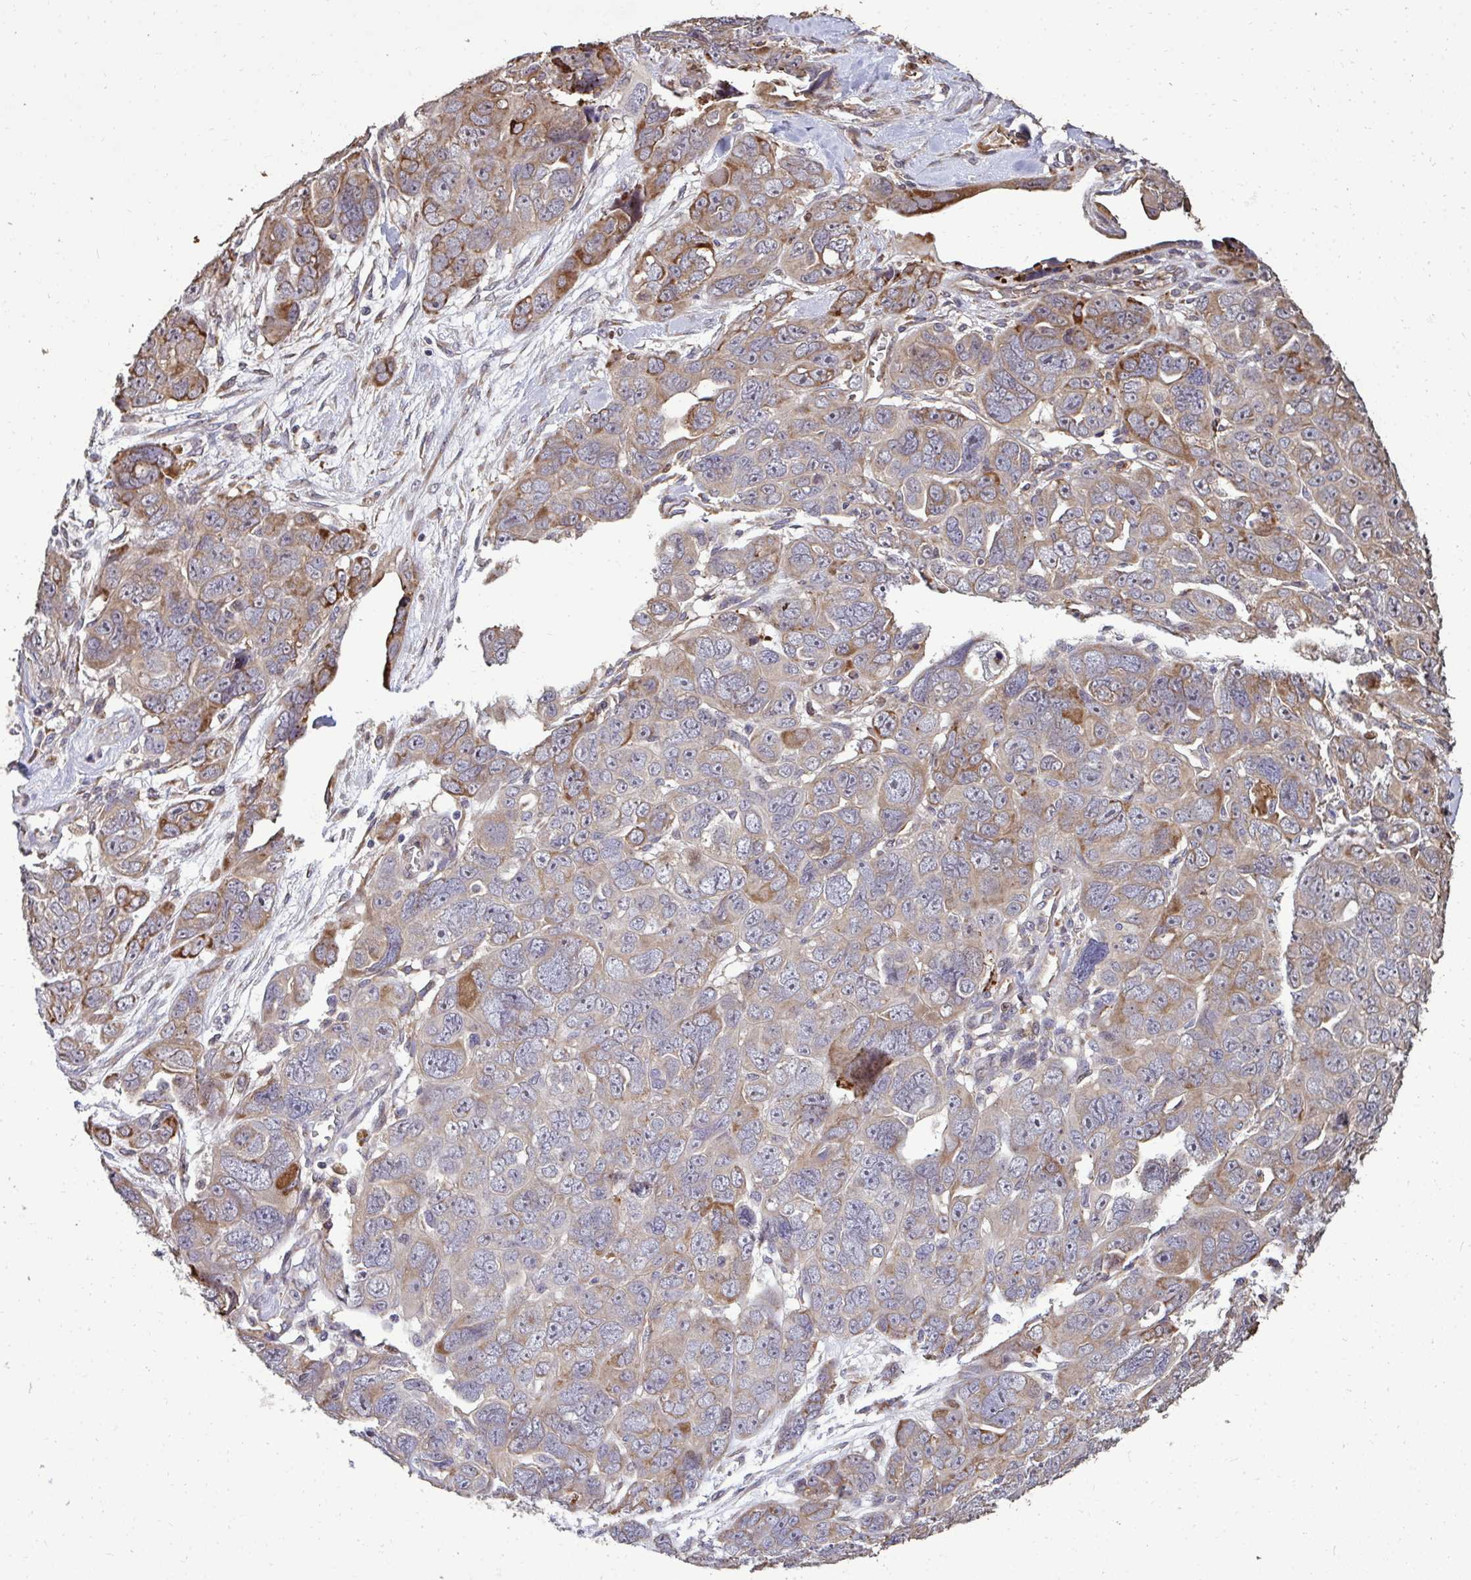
{"staining": {"intensity": "moderate", "quantity": "25%-75%", "location": "cytoplasmic/membranous"}, "tissue": "ovarian cancer", "cell_type": "Tumor cells", "image_type": "cancer", "snomed": [{"axis": "morphology", "description": "Cystadenocarcinoma, serous, NOS"}, {"axis": "topography", "description": "Ovary"}], "caption": "IHC of ovarian cancer shows medium levels of moderate cytoplasmic/membranous positivity in about 25%-75% of tumor cells.", "gene": "FIBCD1", "patient": {"sex": "female", "age": 63}}